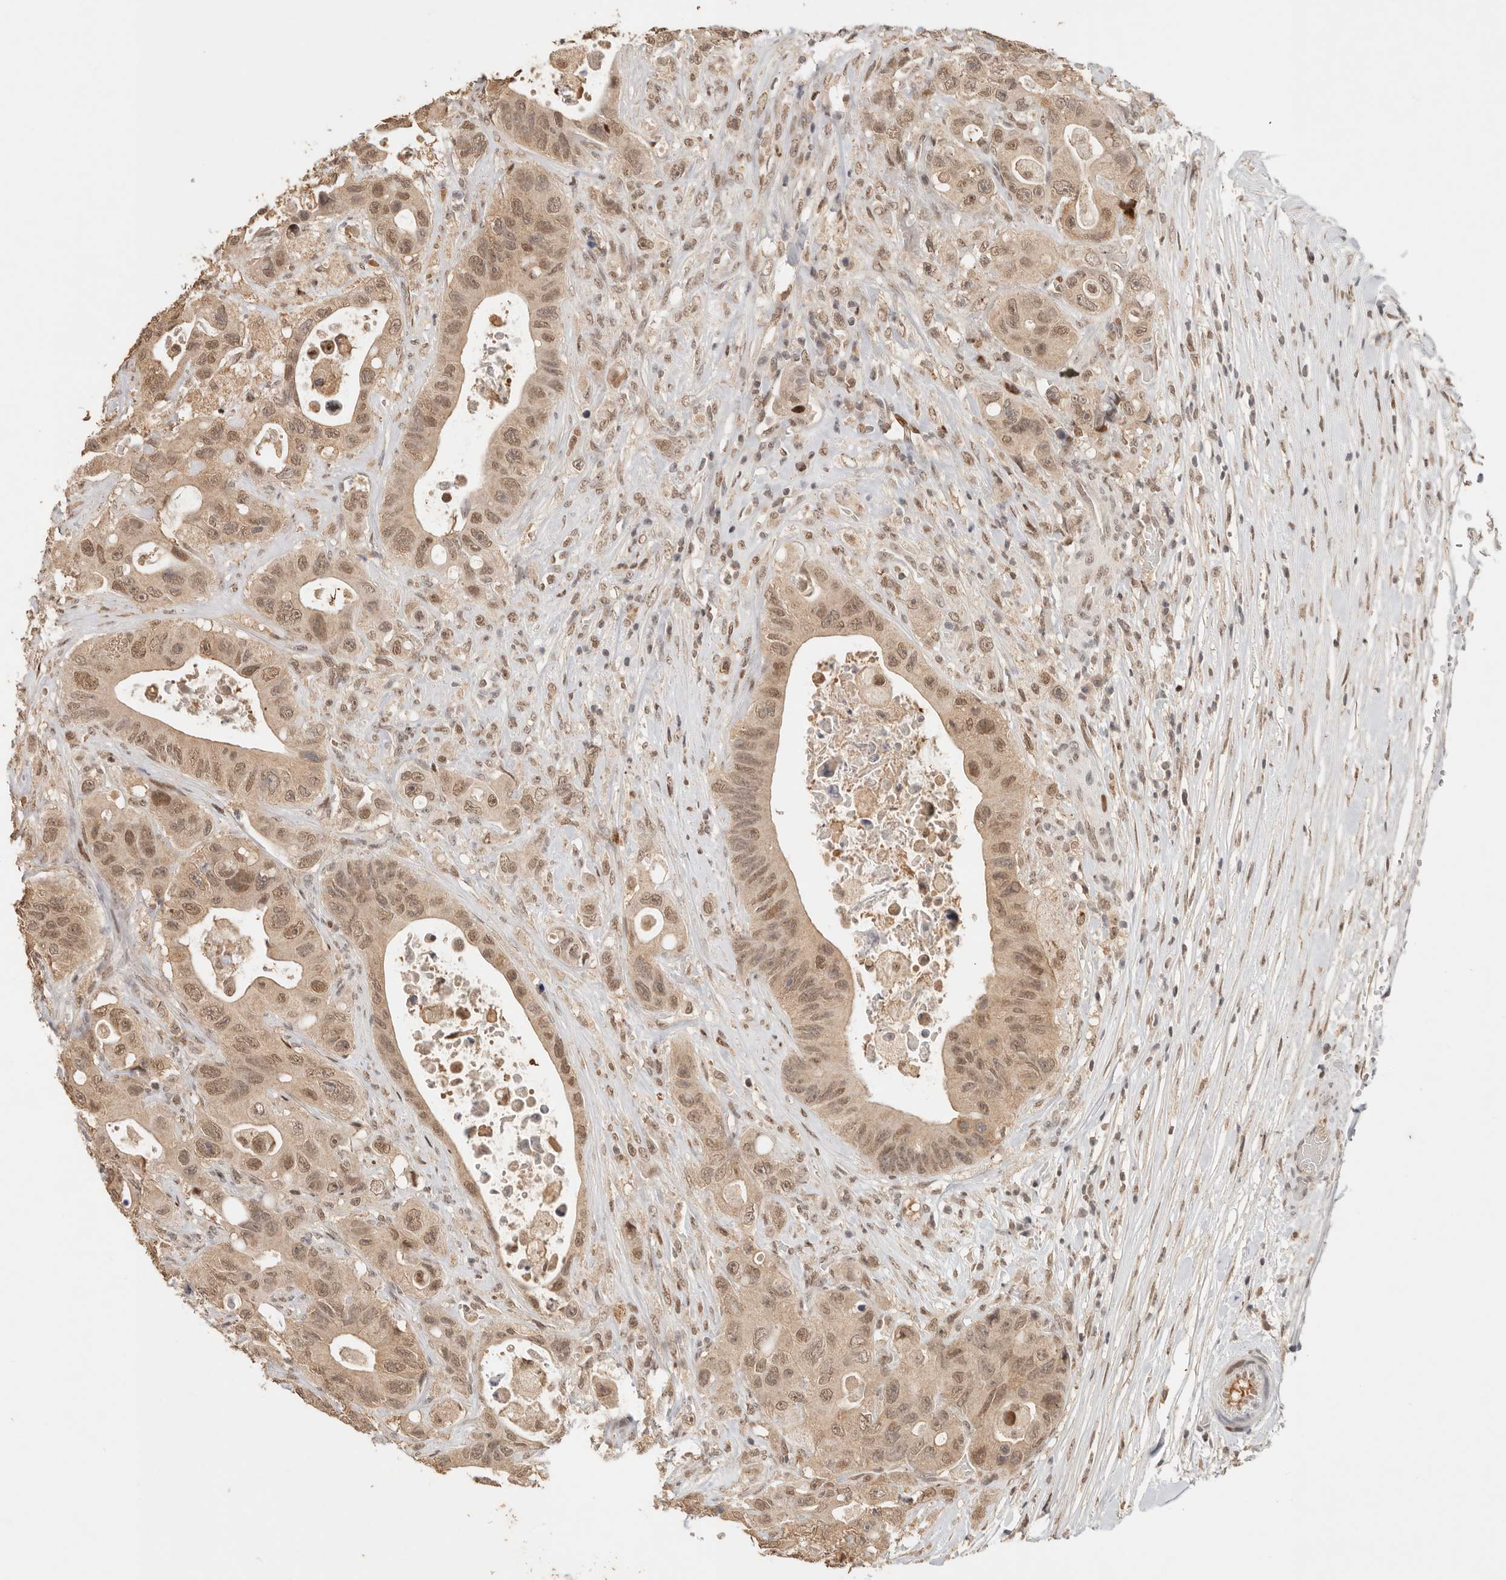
{"staining": {"intensity": "moderate", "quantity": ">75%", "location": "nuclear"}, "tissue": "colorectal cancer", "cell_type": "Tumor cells", "image_type": "cancer", "snomed": [{"axis": "morphology", "description": "Adenocarcinoma, NOS"}, {"axis": "topography", "description": "Colon"}], "caption": "Tumor cells exhibit medium levels of moderate nuclear expression in approximately >75% of cells in human colorectal cancer (adenocarcinoma).", "gene": "NPAS2", "patient": {"sex": "female", "age": 46}}